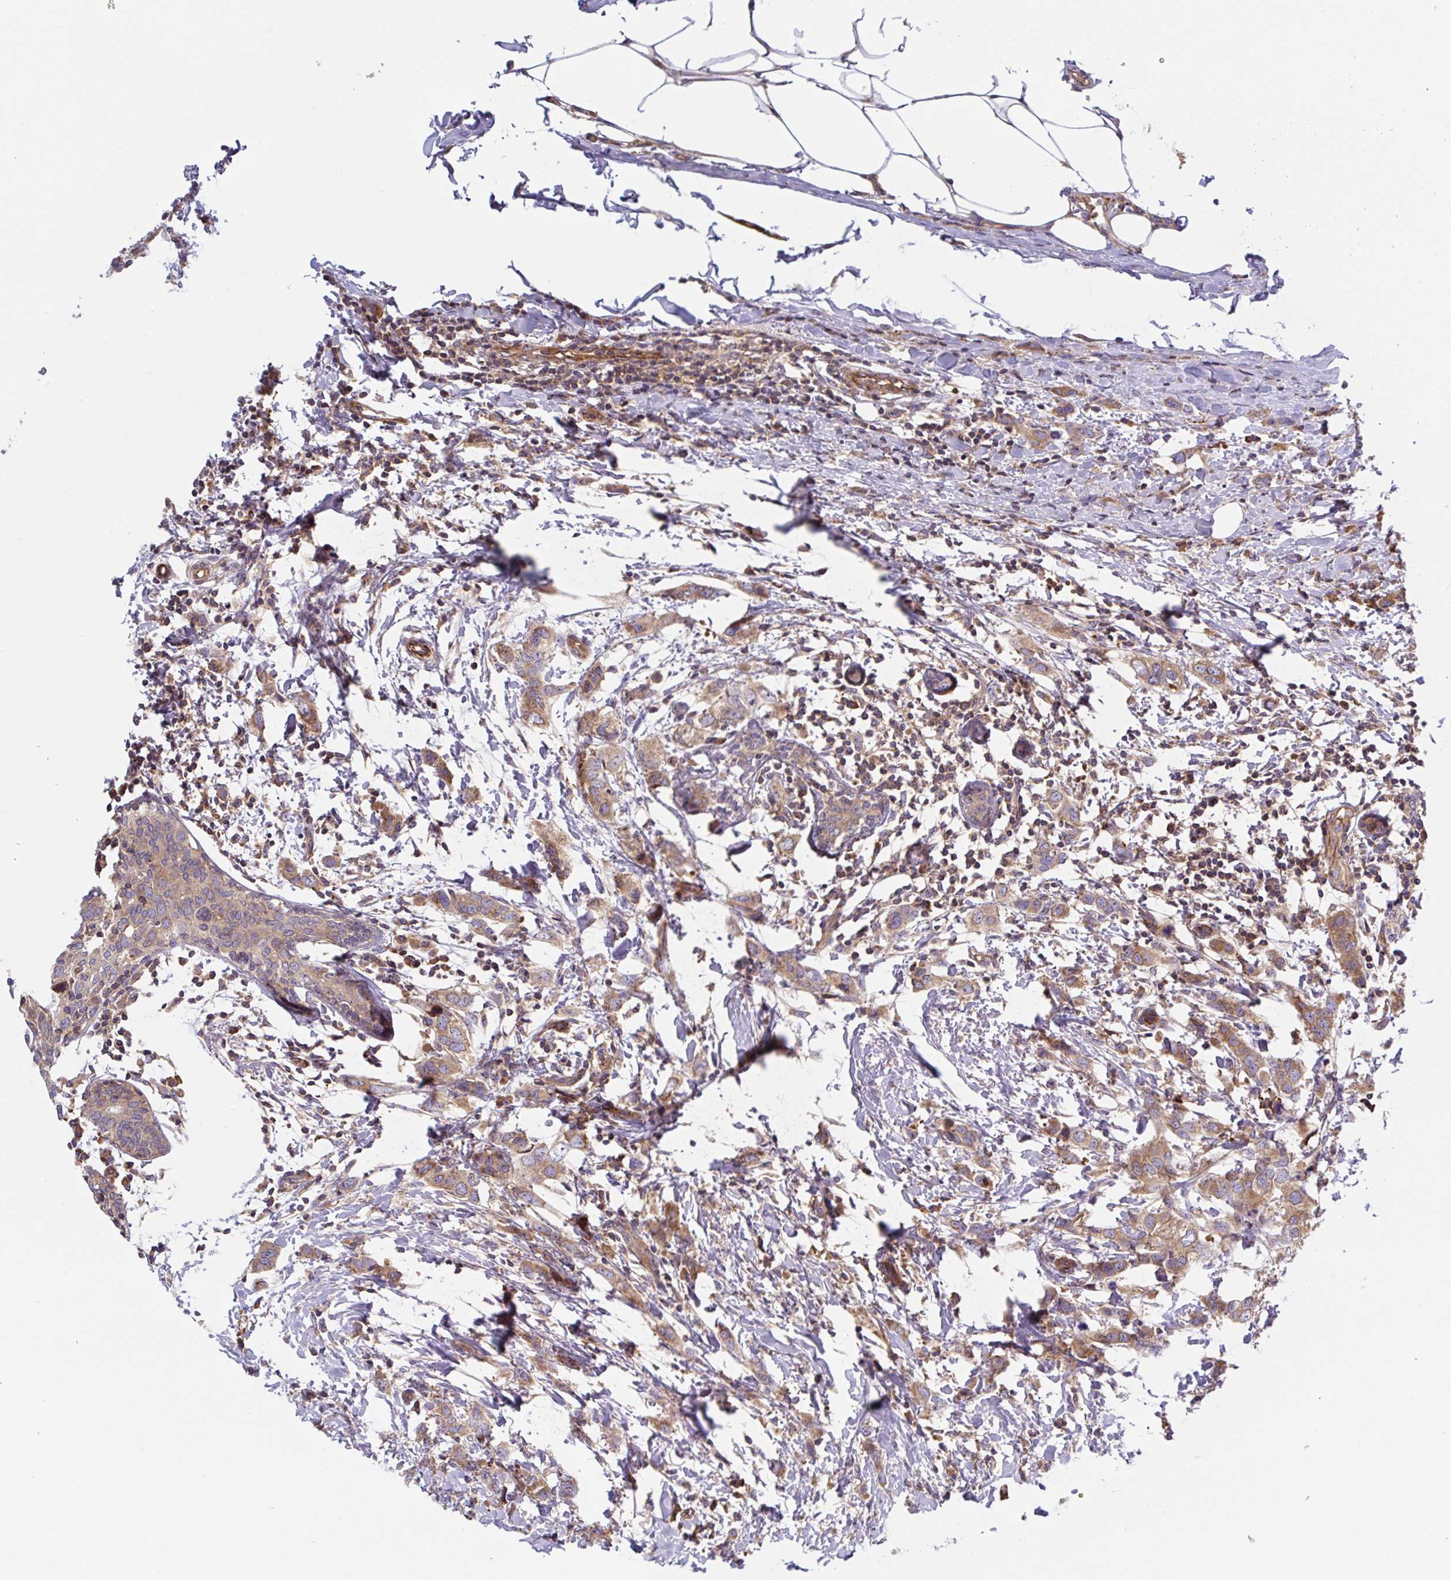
{"staining": {"intensity": "moderate", "quantity": ">75%", "location": "cytoplasmic/membranous"}, "tissue": "breast cancer", "cell_type": "Tumor cells", "image_type": "cancer", "snomed": [{"axis": "morphology", "description": "Duct carcinoma"}, {"axis": "topography", "description": "Breast"}], "caption": "Immunohistochemical staining of human invasive ductal carcinoma (breast) reveals medium levels of moderate cytoplasmic/membranous protein staining in about >75% of tumor cells. The staining was performed using DAB to visualize the protein expression in brown, while the nuclei were stained in blue with hematoxylin (Magnification: 20x).", "gene": "APOBEC3D", "patient": {"sex": "female", "age": 50}}